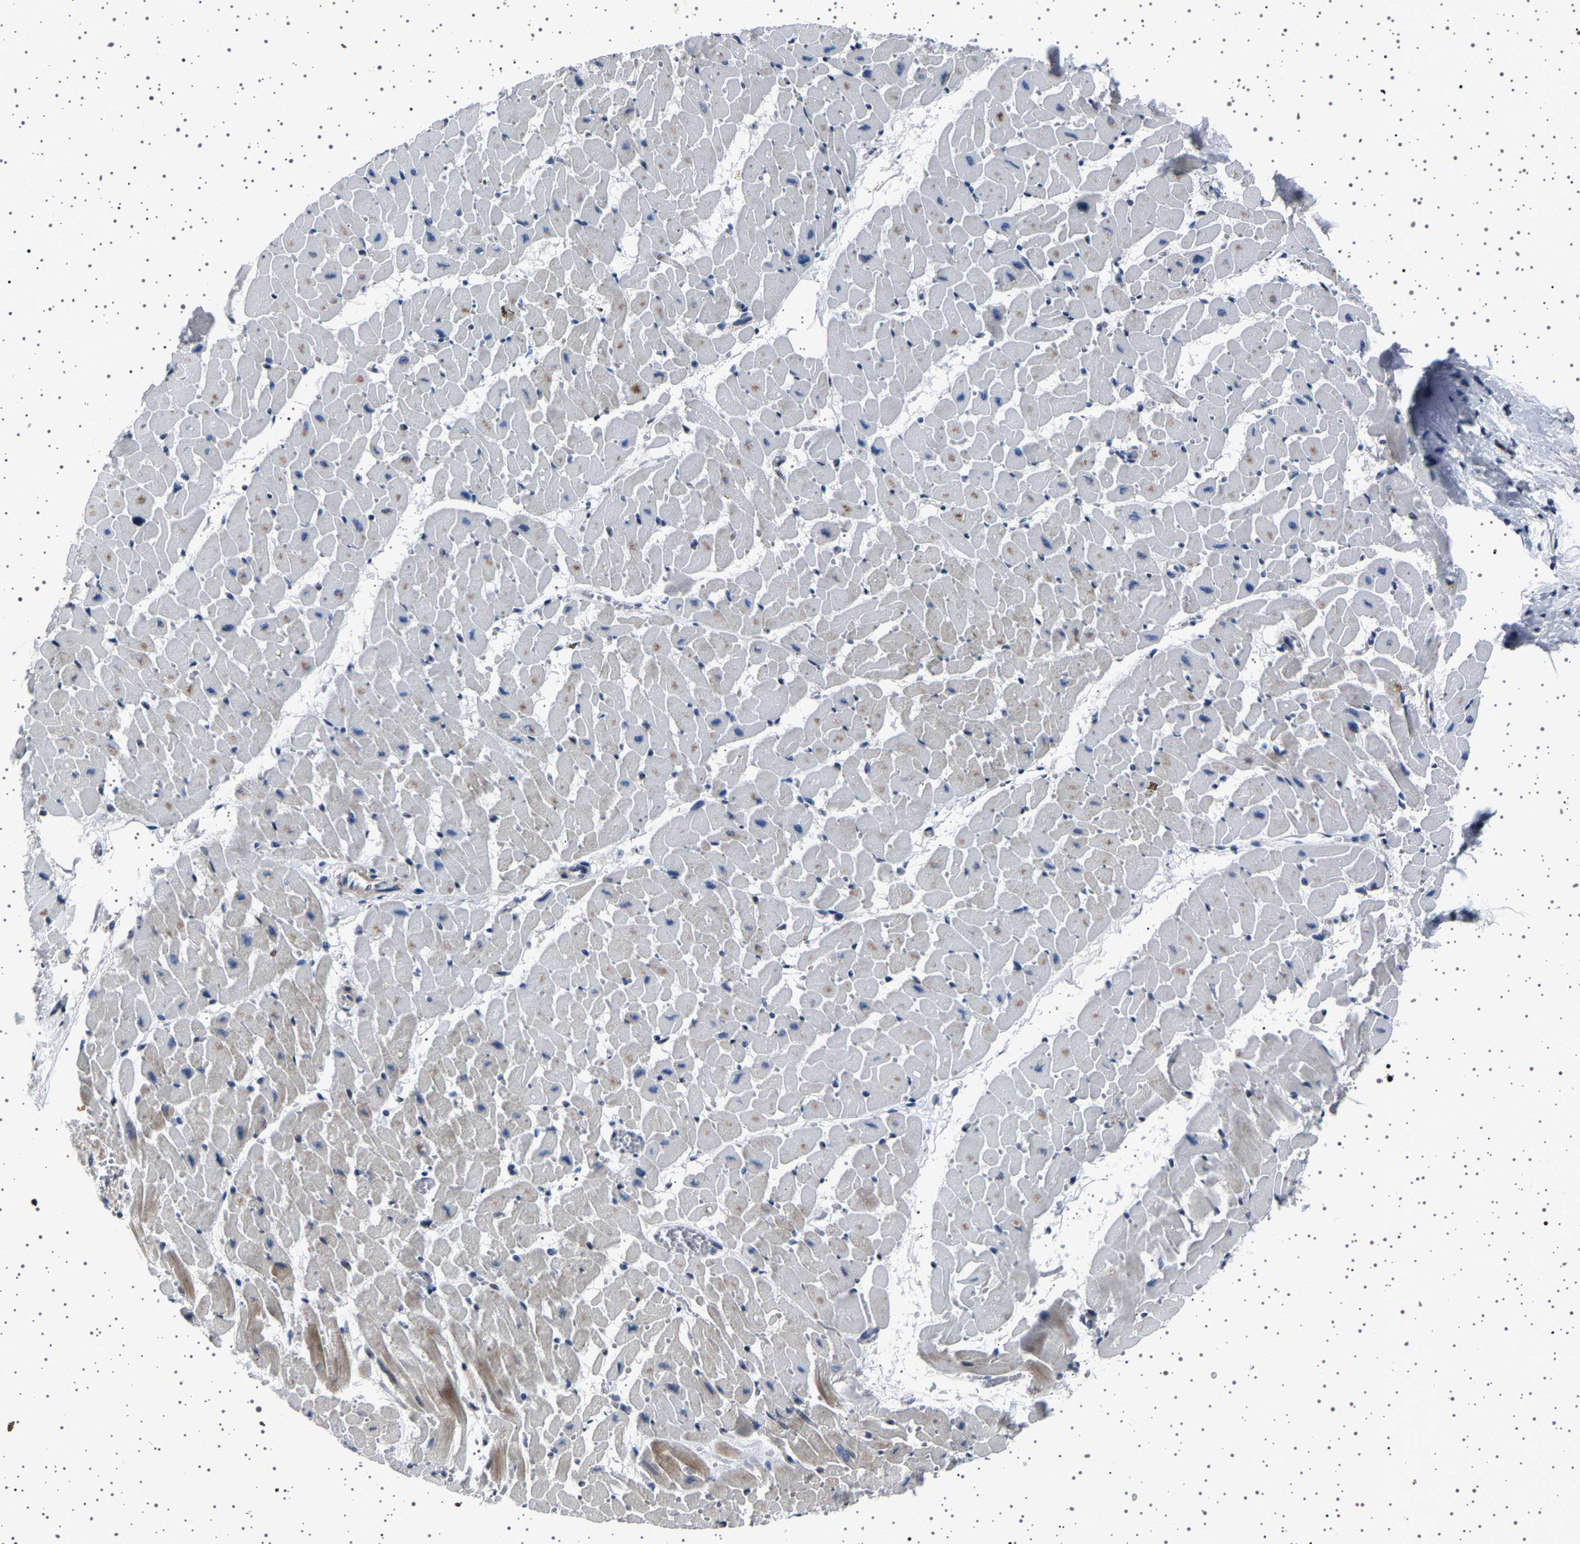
{"staining": {"intensity": "moderate", "quantity": "<25%", "location": "cytoplasmic/membranous"}, "tissue": "heart muscle", "cell_type": "Cardiomyocytes", "image_type": "normal", "snomed": [{"axis": "morphology", "description": "Normal tissue, NOS"}, {"axis": "topography", "description": "Heart"}], "caption": "Cardiomyocytes exhibit low levels of moderate cytoplasmic/membranous staining in about <25% of cells in normal human heart muscle.", "gene": "PAK5", "patient": {"sex": "female", "age": 19}}